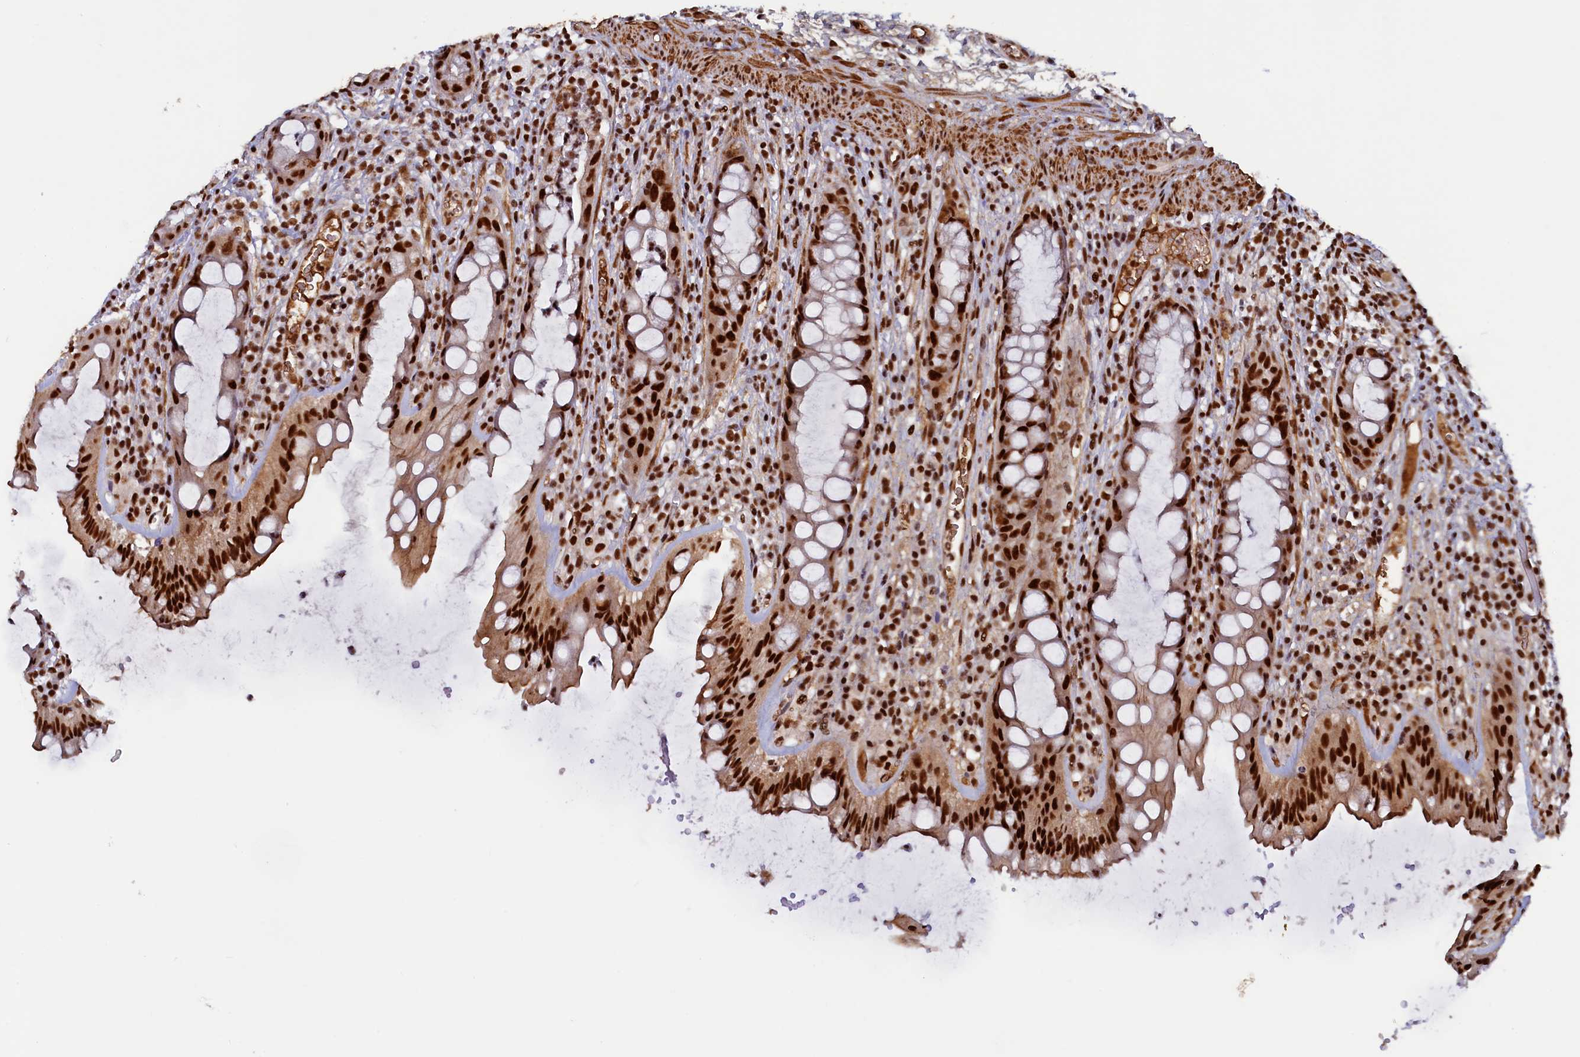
{"staining": {"intensity": "strong", "quantity": ">75%", "location": "nuclear"}, "tissue": "rectum", "cell_type": "Glandular cells", "image_type": "normal", "snomed": [{"axis": "morphology", "description": "Normal tissue, NOS"}, {"axis": "topography", "description": "Rectum"}], "caption": "Immunohistochemical staining of benign rectum exhibits high levels of strong nuclear expression in approximately >75% of glandular cells.", "gene": "ZC3H18", "patient": {"sex": "female", "age": 57}}